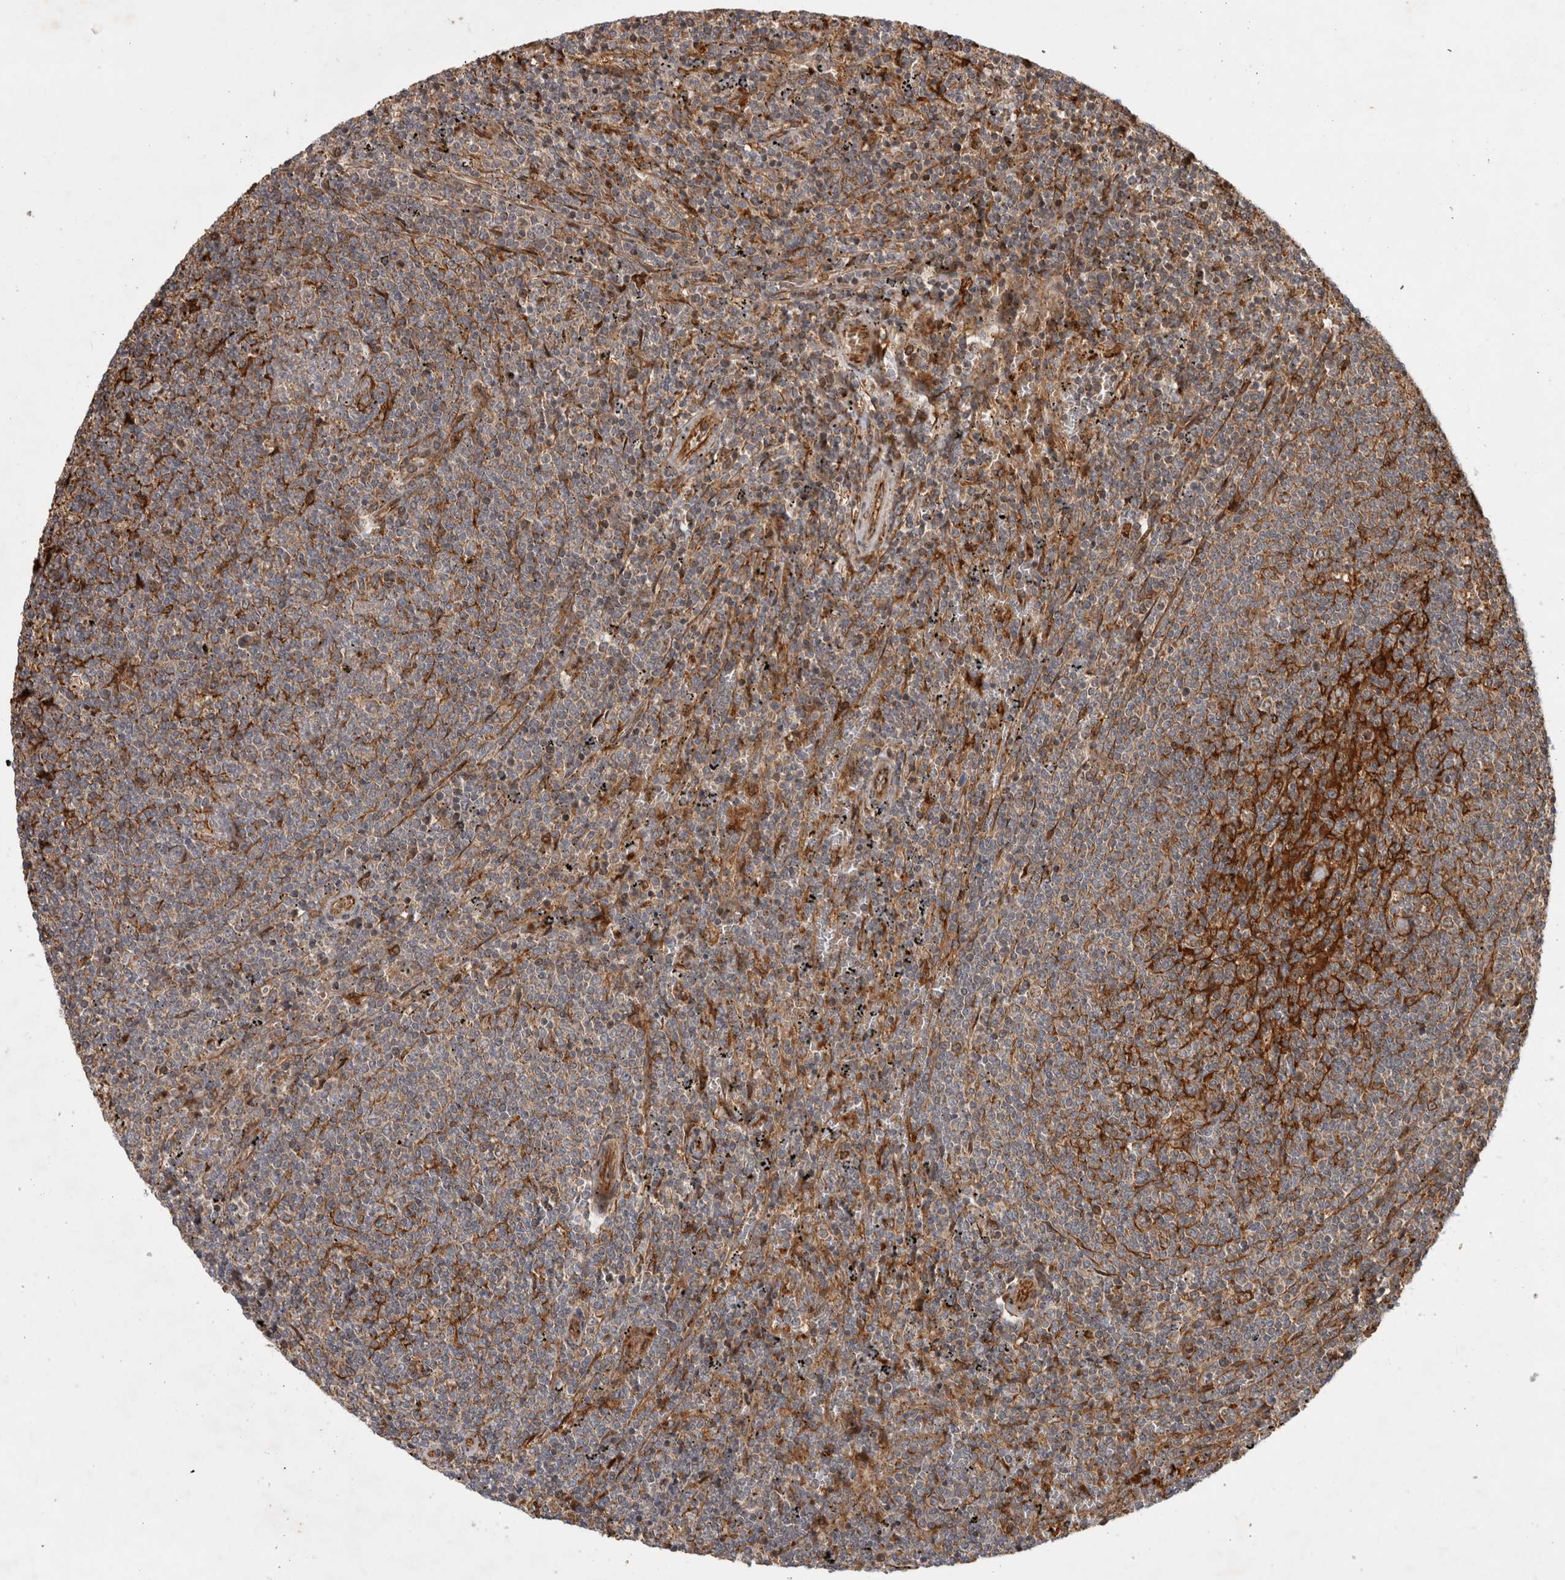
{"staining": {"intensity": "moderate", "quantity": ">75%", "location": "cytoplasmic/membranous"}, "tissue": "lymphoma", "cell_type": "Tumor cells", "image_type": "cancer", "snomed": [{"axis": "morphology", "description": "Malignant lymphoma, non-Hodgkin's type, Low grade"}, {"axis": "topography", "description": "Spleen"}], "caption": "Immunohistochemistry (IHC) staining of lymphoma, which reveals medium levels of moderate cytoplasmic/membranous expression in approximately >75% of tumor cells indicating moderate cytoplasmic/membranous protein expression. The staining was performed using DAB (brown) for protein detection and nuclei were counterstained in hematoxylin (blue).", "gene": "TUBD1", "patient": {"sex": "female", "age": 50}}